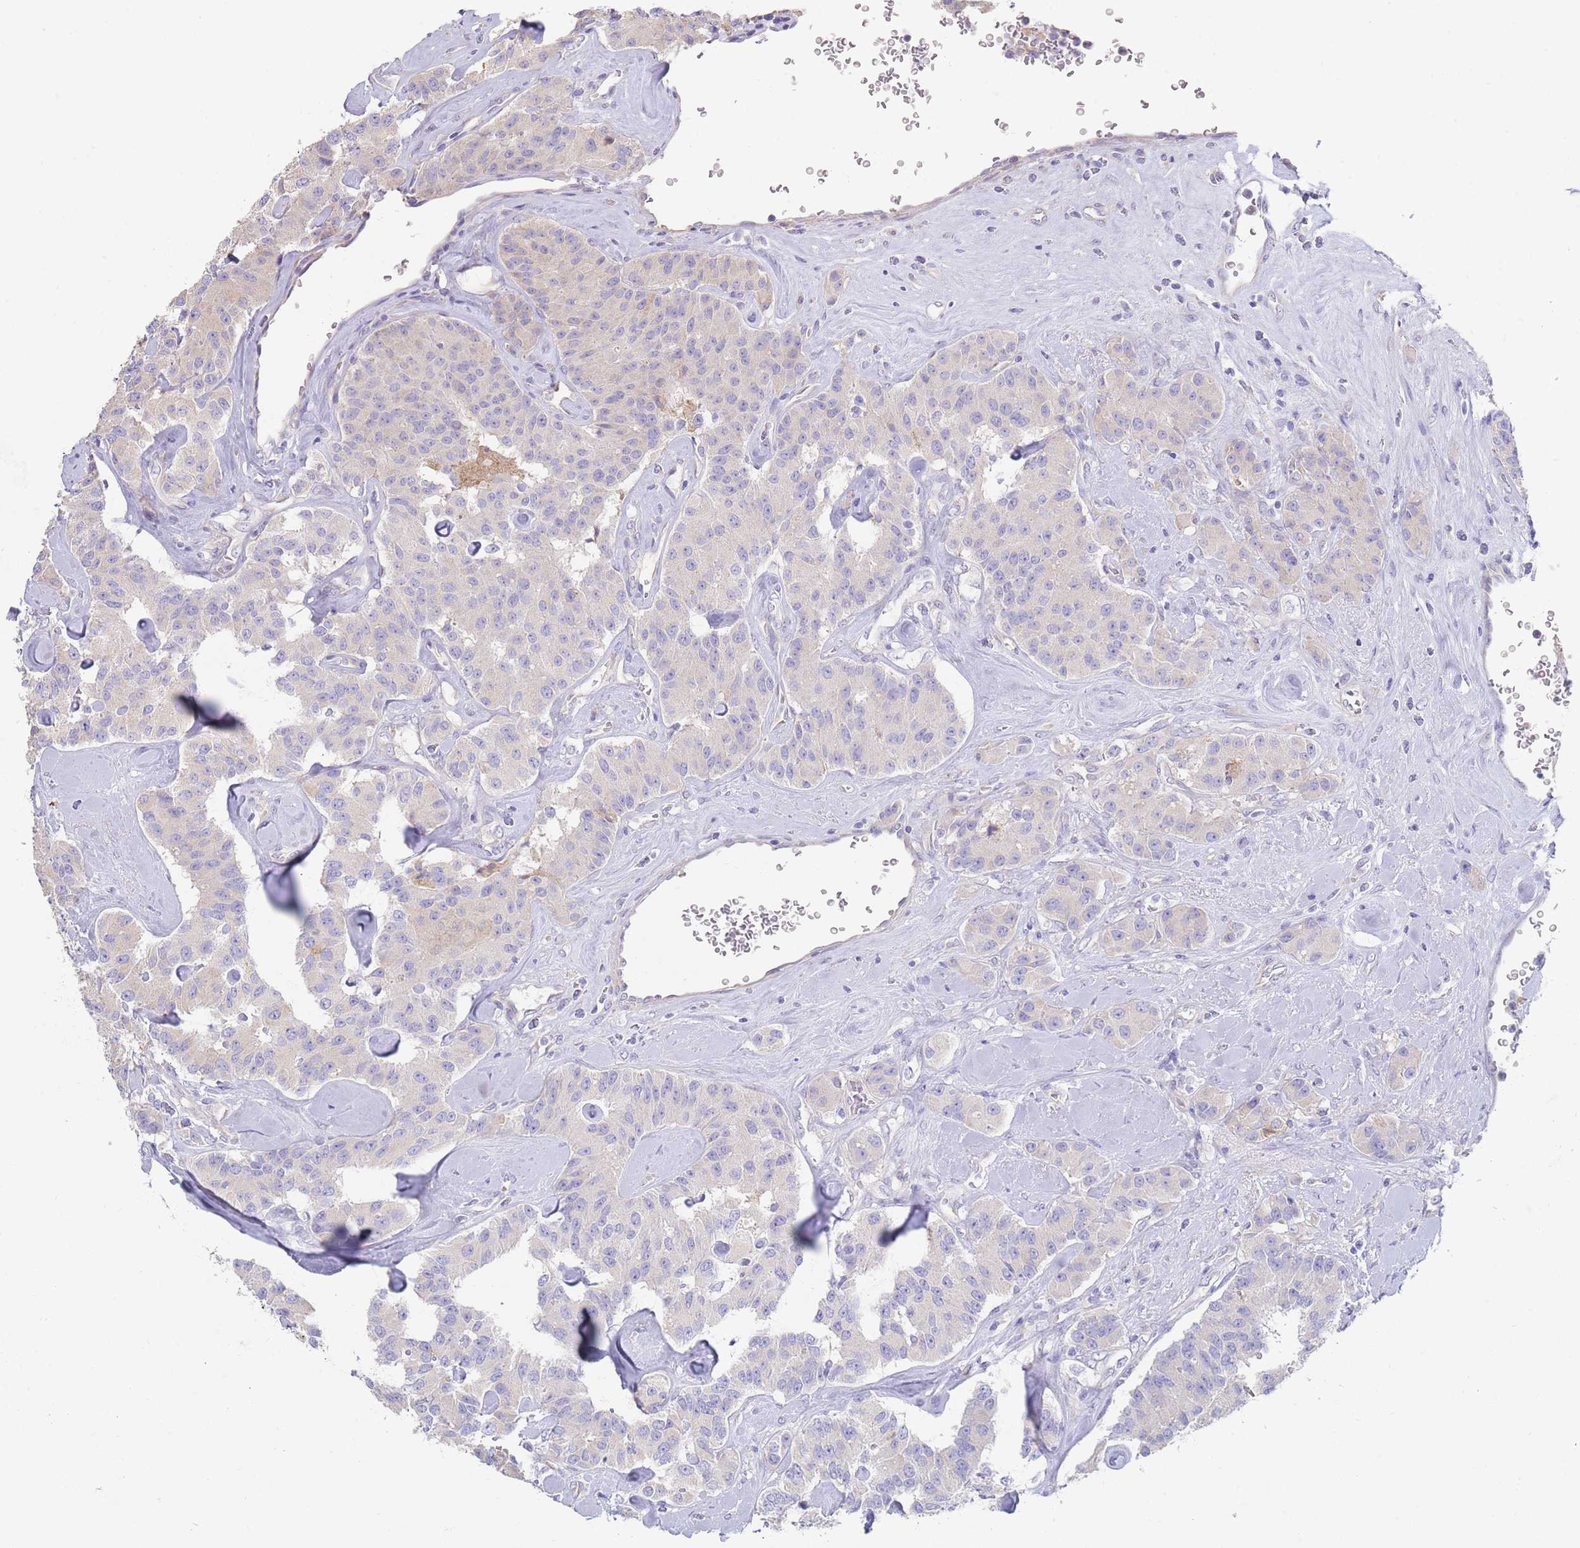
{"staining": {"intensity": "negative", "quantity": "none", "location": "none"}, "tissue": "carcinoid", "cell_type": "Tumor cells", "image_type": "cancer", "snomed": [{"axis": "morphology", "description": "Carcinoid, malignant, NOS"}, {"axis": "topography", "description": "Pancreas"}], "caption": "The image displays no significant expression in tumor cells of carcinoid (malignant).", "gene": "CCDC149", "patient": {"sex": "male", "age": 41}}